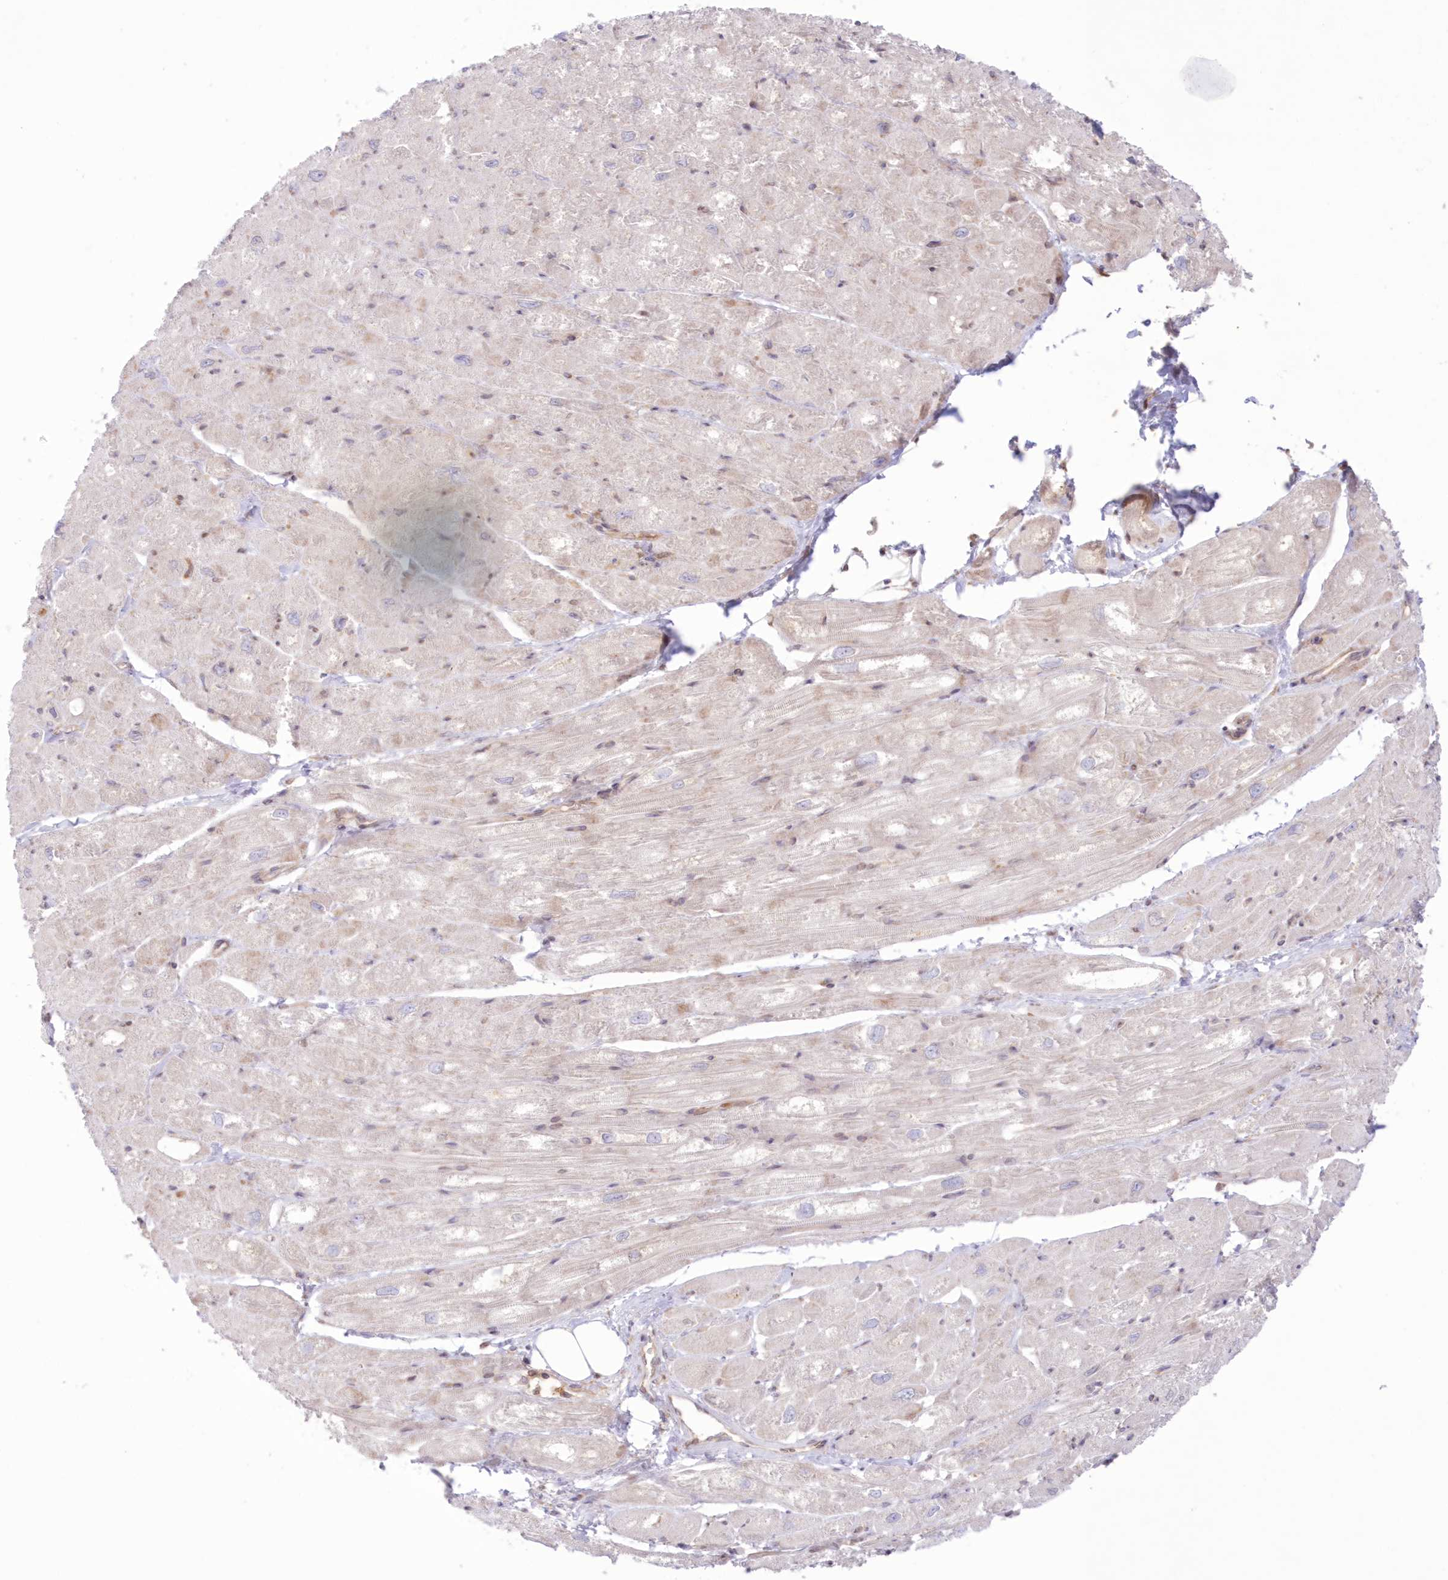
{"staining": {"intensity": "negative", "quantity": "none", "location": "none"}, "tissue": "heart muscle", "cell_type": "Cardiomyocytes", "image_type": "normal", "snomed": [{"axis": "morphology", "description": "Normal tissue, NOS"}, {"axis": "topography", "description": "Heart"}], "caption": "Cardiomyocytes show no significant protein expression in benign heart muscle. (IHC, brightfield microscopy, high magnification).", "gene": "RNPEP", "patient": {"sex": "male", "age": 50}}